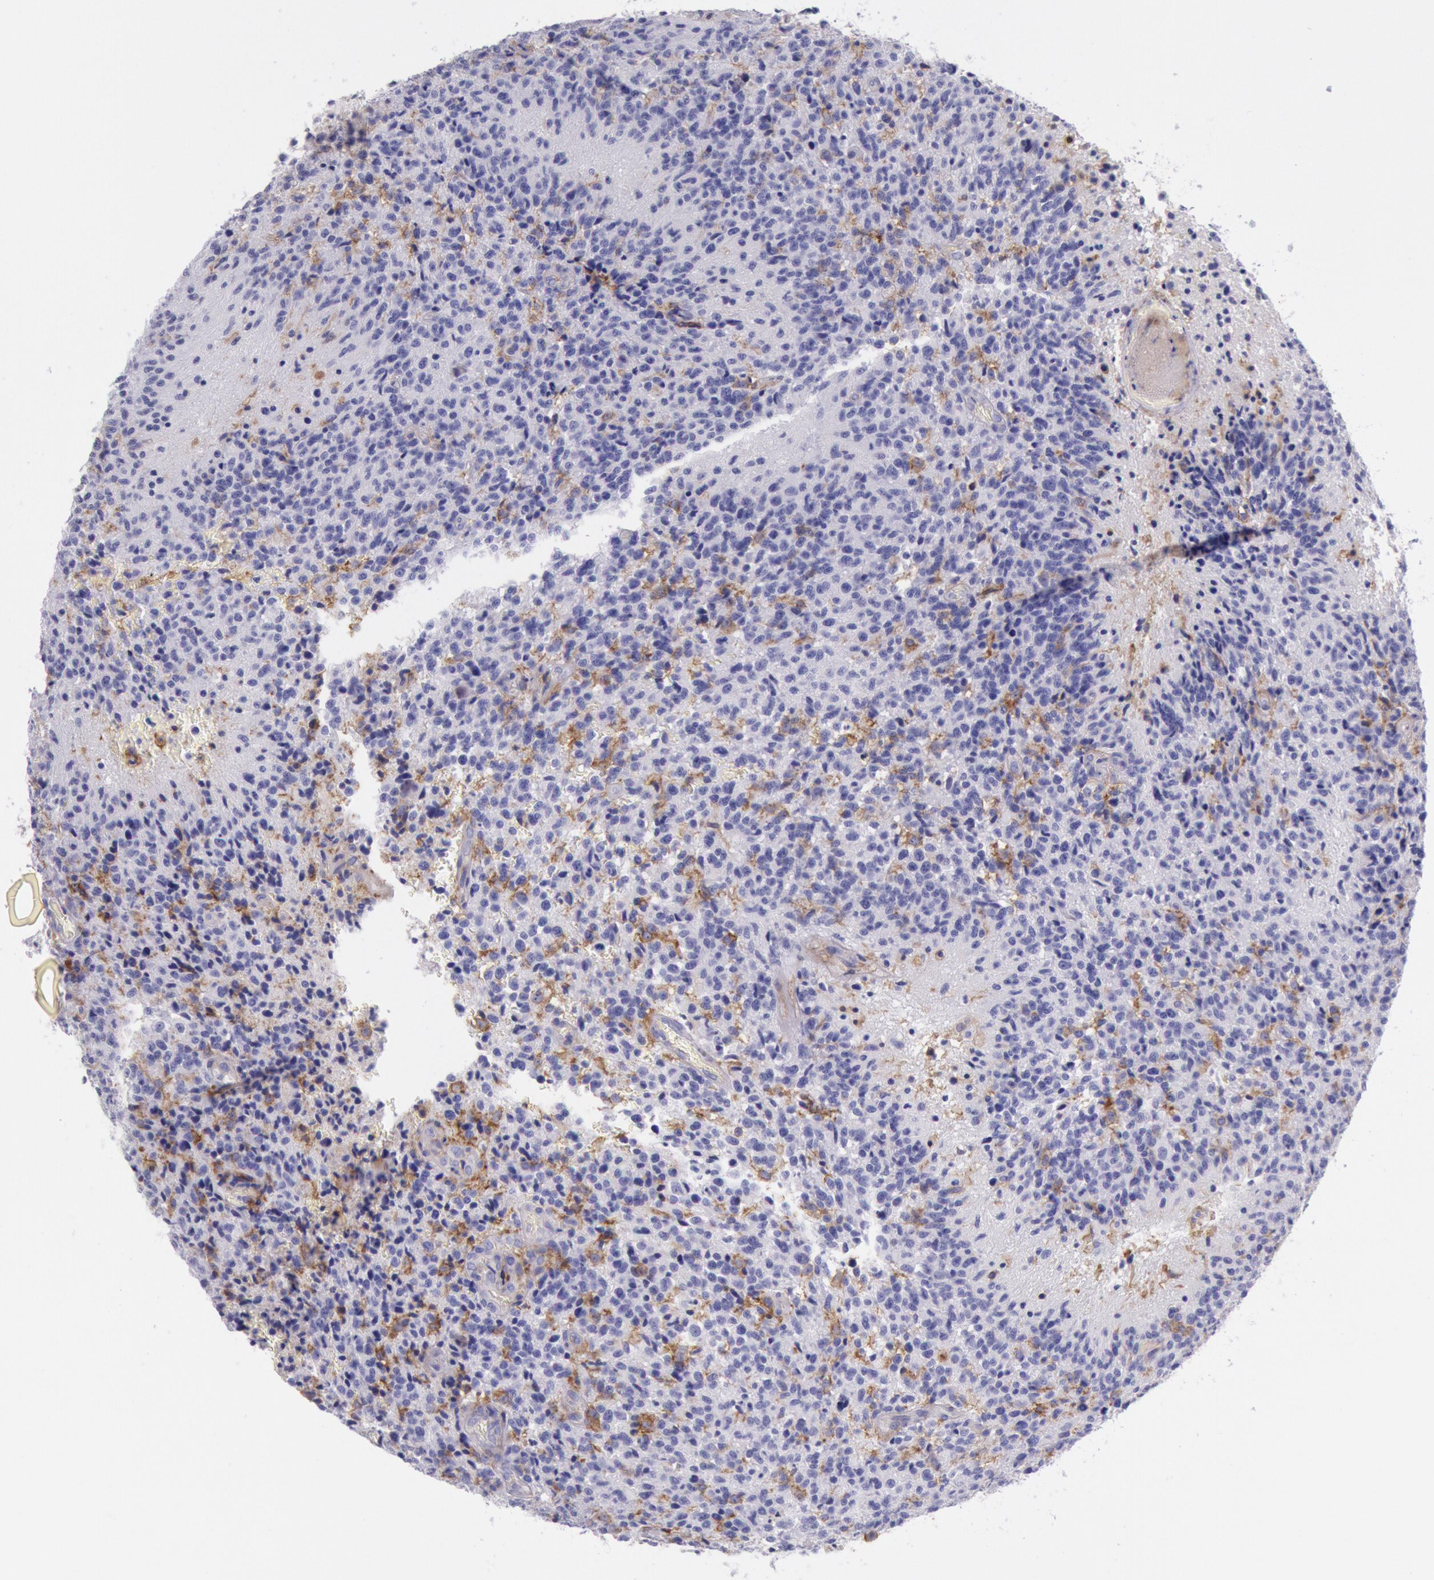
{"staining": {"intensity": "negative", "quantity": "none", "location": "none"}, "tissue": "glioma", "cell_type": "Tumor cells", "image_type": "cancer", "snomed": [{"axis": "morphology", "description": "Glioma, malignant, High grade"}, {"axis": "topography", "description": "Brain"}], "caption": "An immunohistochemistry image of malignant glioma (high-grade) is shown. There is no staining in tumor cells of malignant glioma (high-grade). The staining is performed using DAB (3,3'-diaminobenzidine) brown chromogen with nuclei counter-stained in using hematoxylin.", "gene": "LYN", "patient": {"sex": "male", "age": 36}}